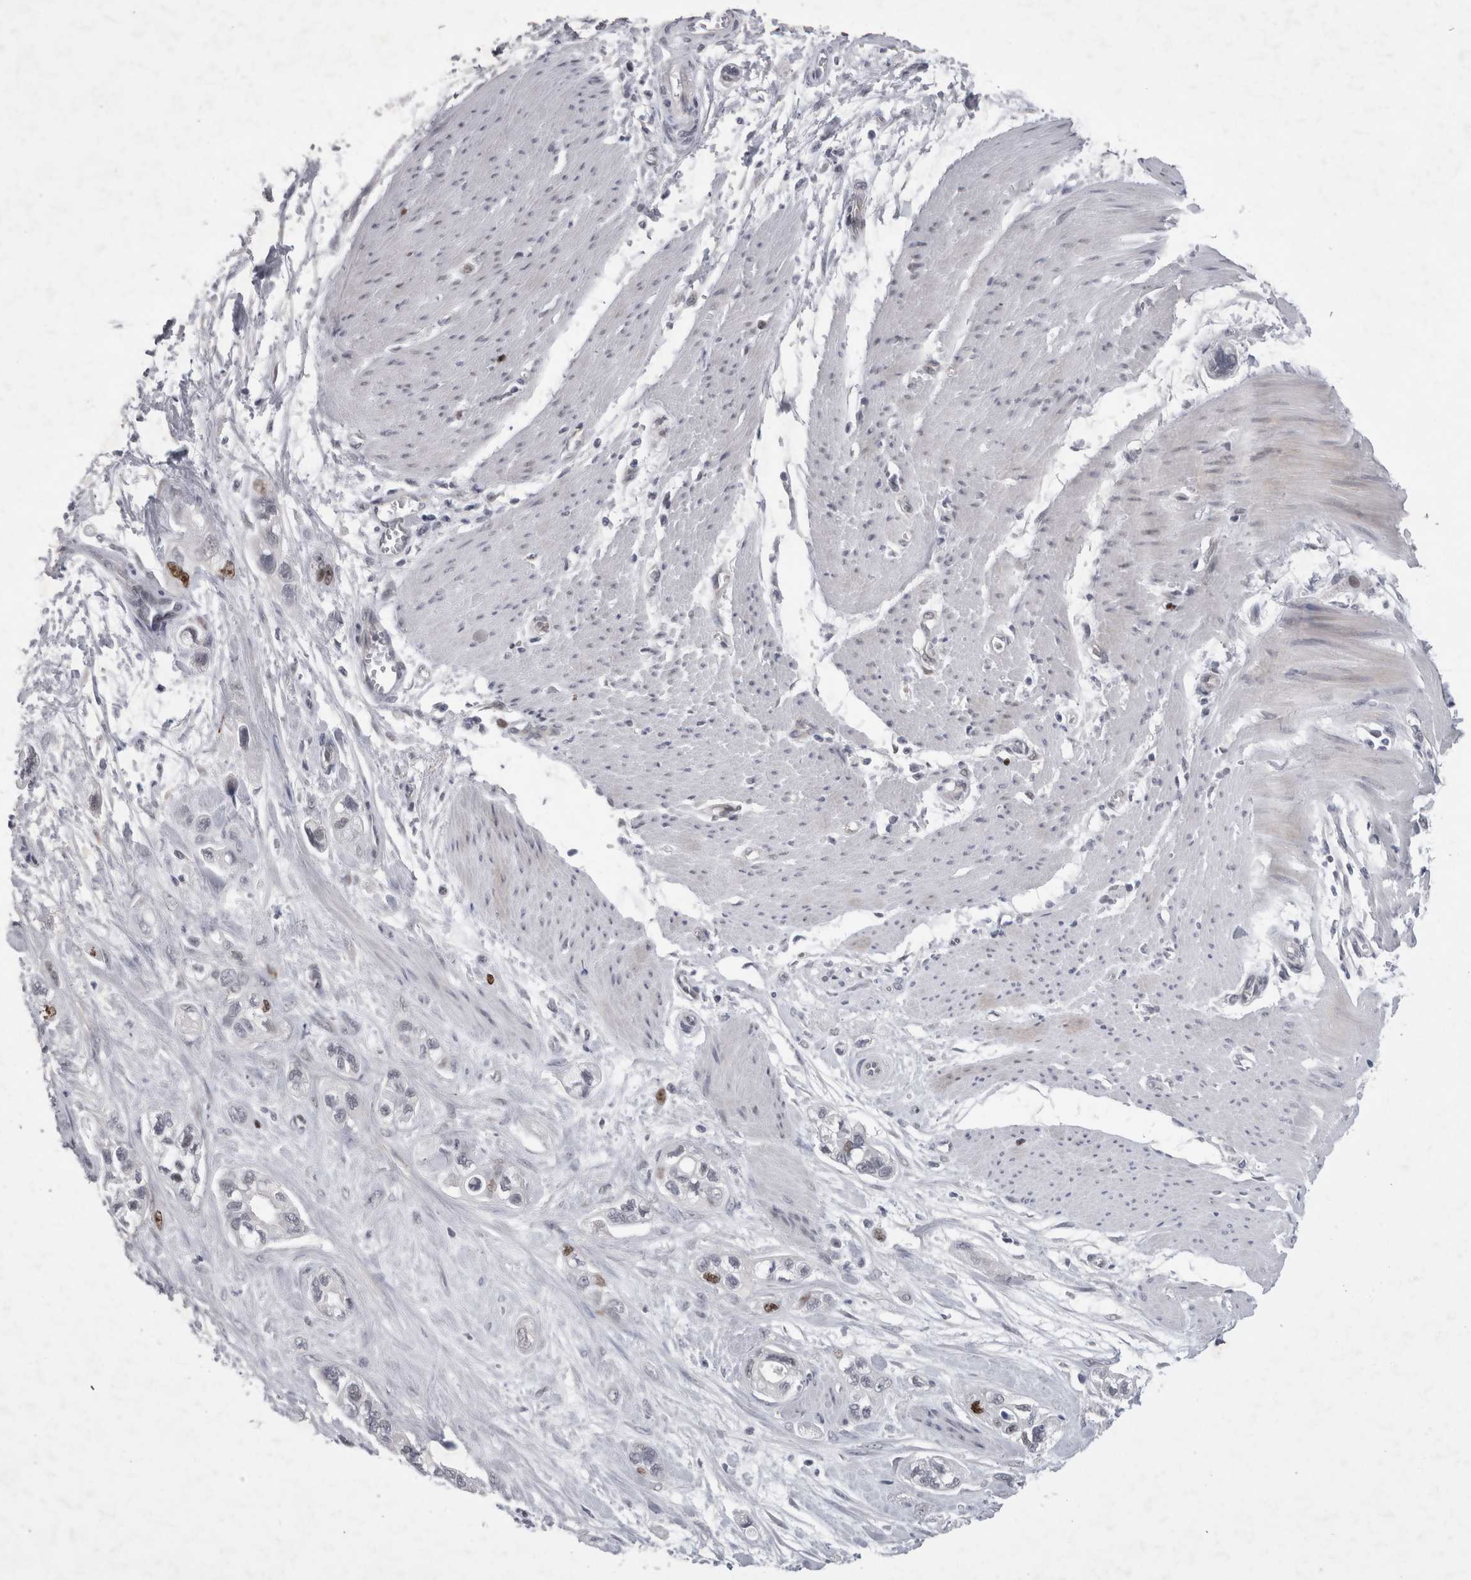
{"staining": {"intensity": "negative", "quantity": "none", "location": "none"}, "tissue": "pancreatic cancer", "cell_type": "Tumor cells", "image_type": "cancer", "snomed": [{"axis": "morphology", "description": "Adenocarcinoma, NOS"}, {"axis": "topography", "description": "Pancreas"}], "caption": "A photomicrograph of adenocarcinoma (pancreatic) stained for a protein displays no brown staining in tumor cells.", "gene": "KIF18B", "patient": {"sex": "male", "age": 74}}